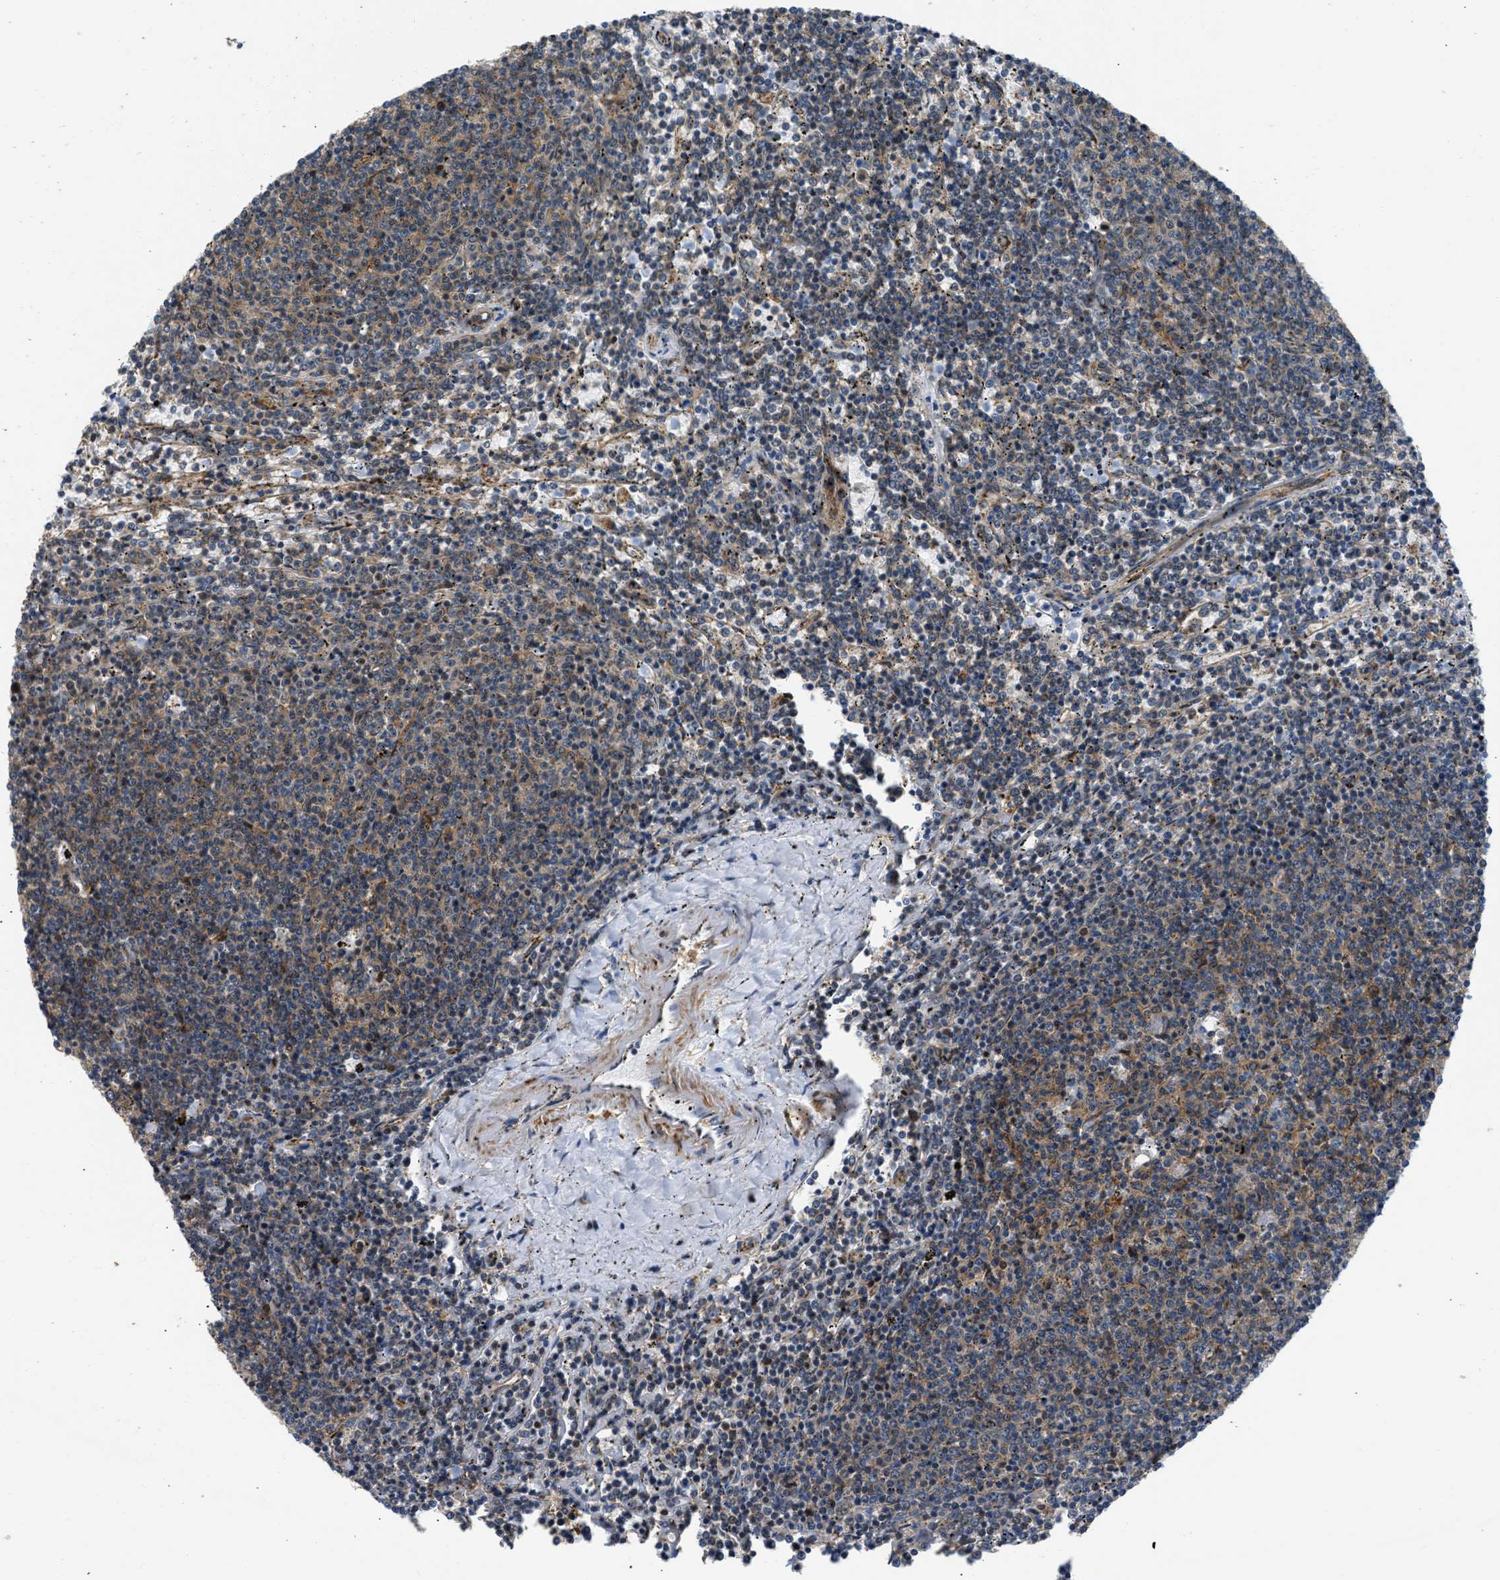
{"staining": {"intensity": "moderate", "quantity": "<25%", "location": "cytoplasmic/membranous"}, "tissue": "lymphoma", "cell_type": "Tumor cells", "image_type": "cancer", "snomed": [{"axis": "morphology", "description": "Malignant lymphoma, non-Hodgkin's type, Low grade"}, {"axis": "topography", "description": "Spleen"}], "caption": "Immunohistochemistry of human low-grade malignant lymphoma, non-Hodgkin's type demonstrates low levels of moderate cytoplasmic/membranous expression in about <25% of tumor cells.", "gene": "SEPTIN2", "patient": {"sex": "female", "age": 50}}